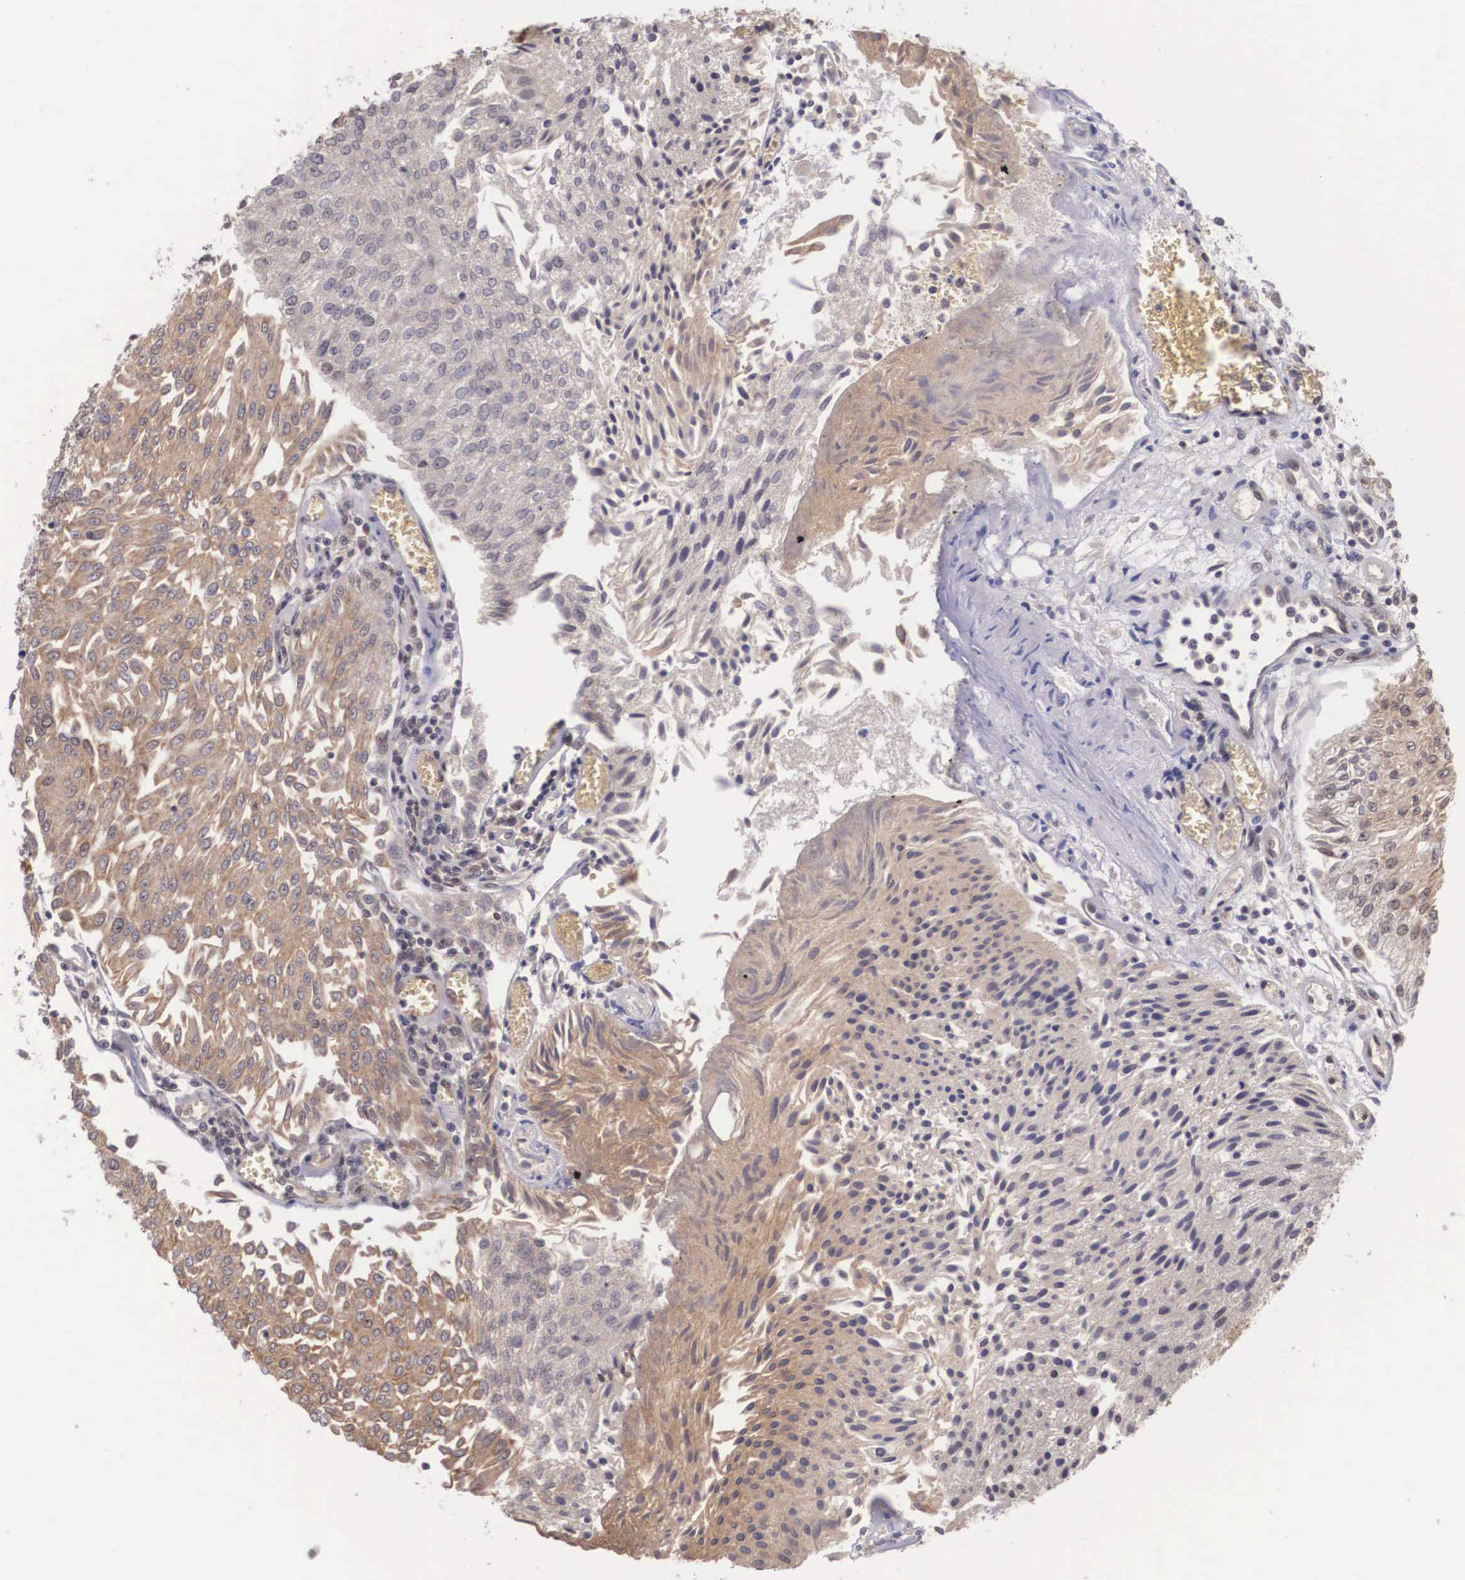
{"staining": {"intensity": "moderate", "quantity": ">75%", "location": "cytoplasmic/membranous"}, "tissue": "urothelial cancer", "cell_type": "Tumor cells", "image_type": "cancer", "snomed": [{"axis": "morphology", "description": "Urothelial carcinoma, Low grade"}, {"axis": "topography", "description": "Urinary bladder"}], "caption": "A histopathology image showing moderate cytoplasmic/membranous staining in approximately >75% of tumor cells in urothelial cancer, as visualized by brown immunohistochemical staining.", "gene": "VASH1", "patient": {"sex": "male", "age": 86}}